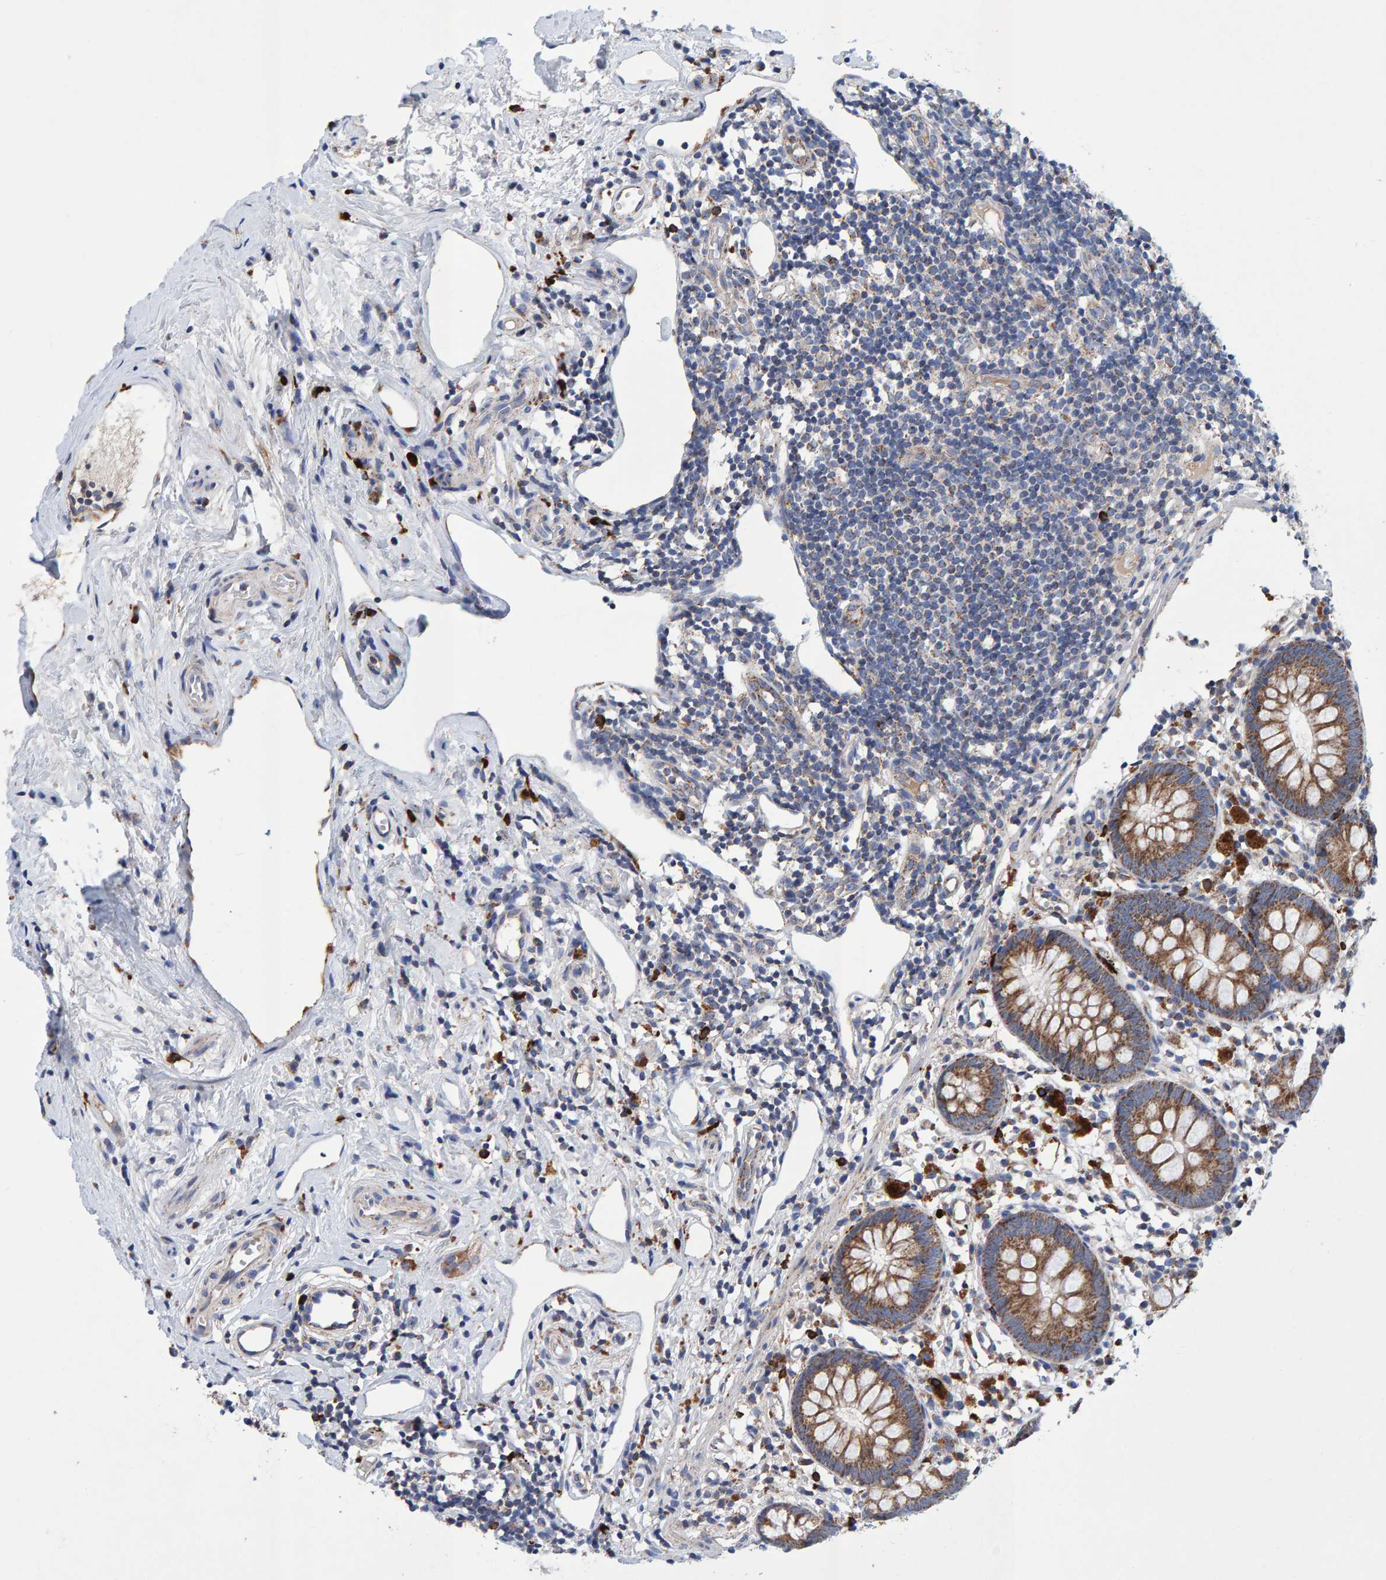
{"staining": {"intensity": "moderate", "quantity": ">75%", "location": "cytoplasmic/membranous"}, "tissue": "appendix", "cell_type": "Glandular cells", "image_type": "normal", "snomed": [{"axis": "morphology", "description": "Normal tissue, NOS"}, {"axis": "topography", "description": "Appendix"}], "caption": "Appendix was stained to show a protein in brown. There is medium levels of moderate cytoplasmic/membranous positivity in about >75% of glandular cells.", "gene": "EFR3A", "patient": {"sex": "female", "age": 20}}